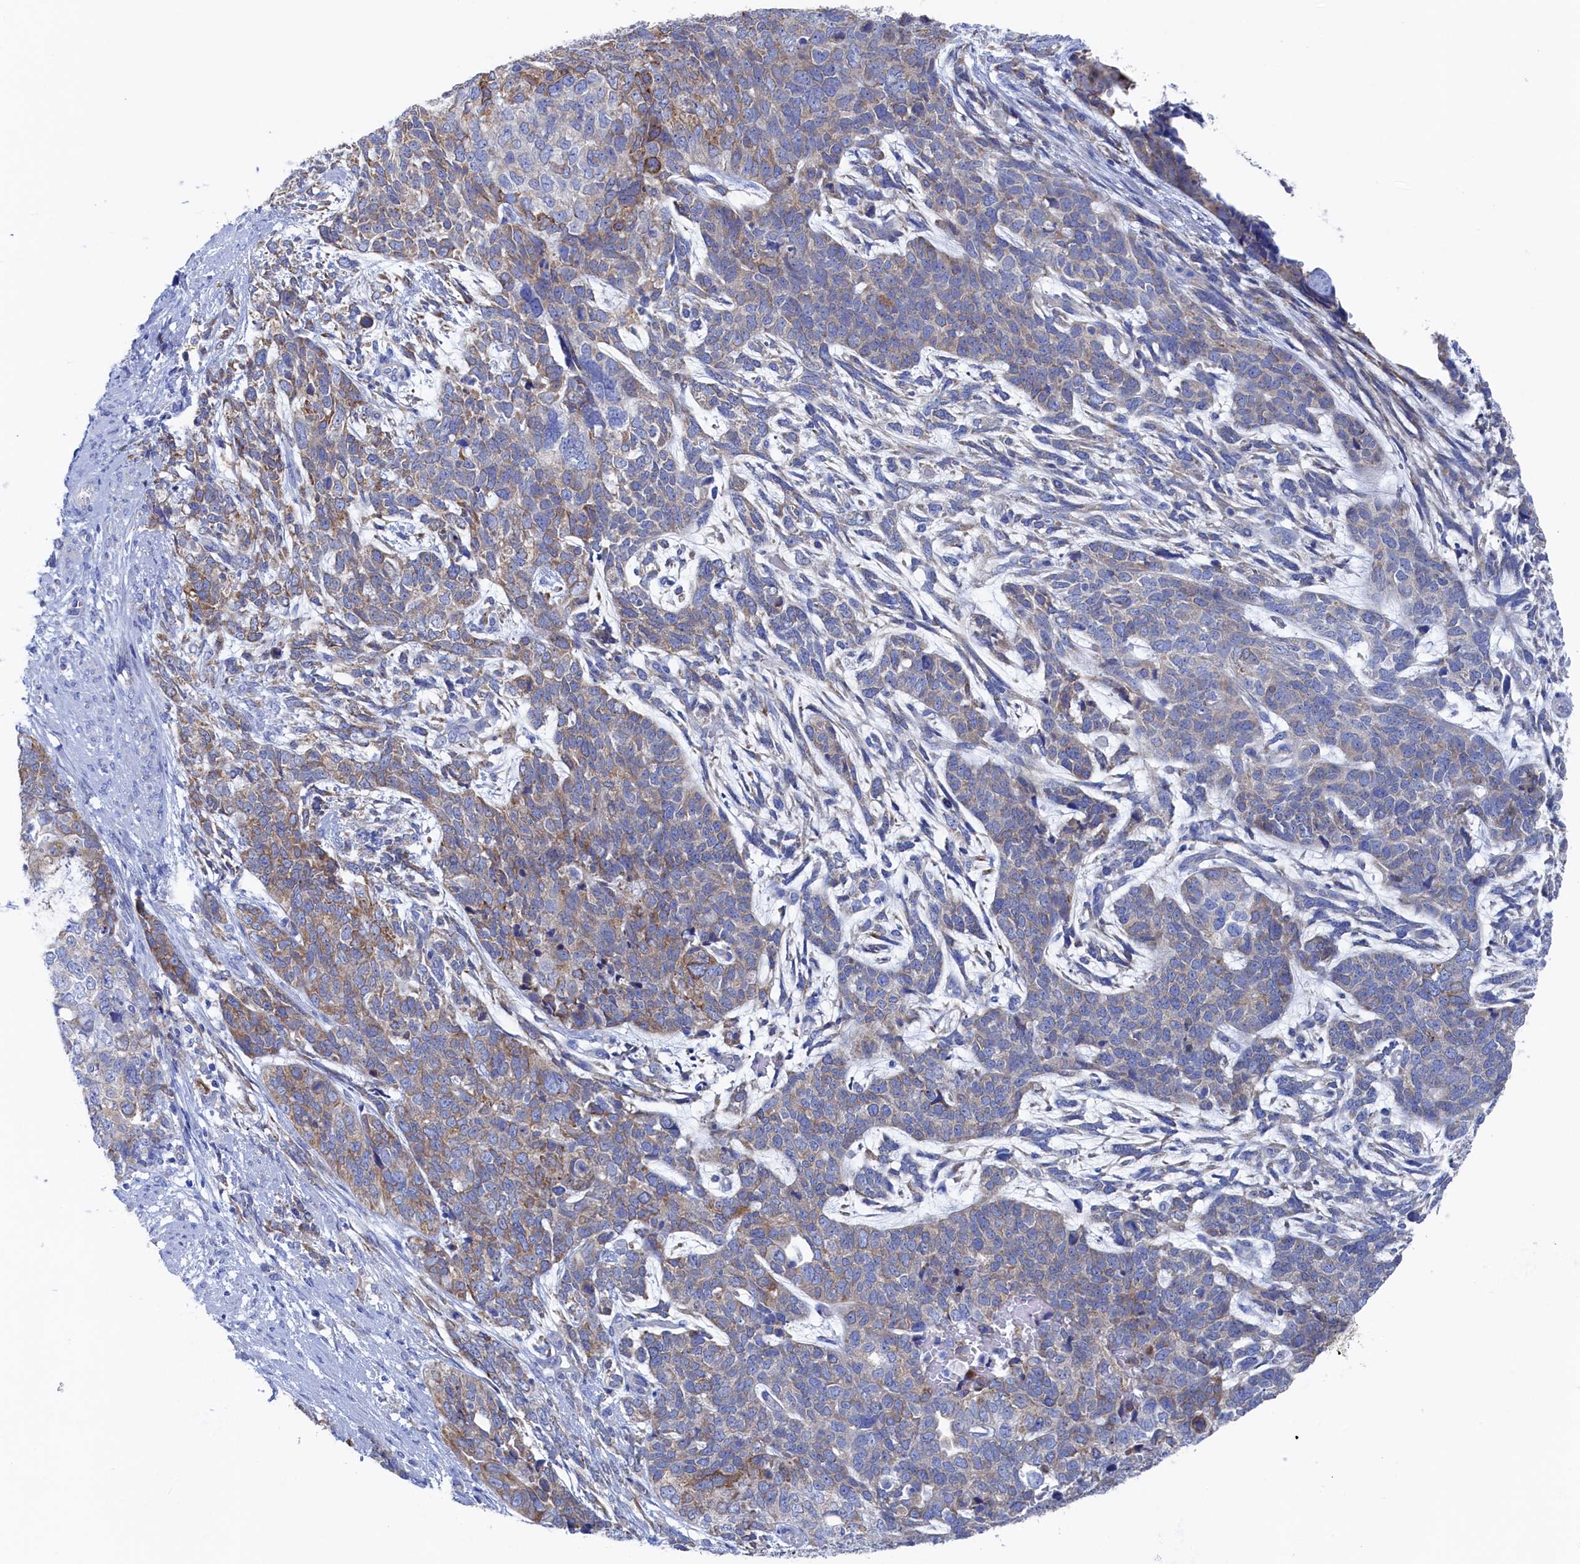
{"staining": {"intensity": "moderate", "quantity": "<25%", "location": "cytoplasmic/membranous"}, "tissue": "cervical cancer", "cell_type": "Tumor cells", "image_type": "cancer", "snomed": [{"axis": "morphology", "description": "Squamous cell carcinoma, NOS"}, {"axis": "topography", "description": "Cervix"}], "caption": "A brown stain labels moderate cytoplasmic/membranous positivity of a protein in human cervical squamous cell carcinoma tumor cells. The protein is stained brown, and the nuclei are stained in blue (DAB (3,3'-diaminobenzidine) IHC with brightfield microscopy, high magnification).", "gene": "TMOD2", "patient": {"sex": "female", "age": 63}}